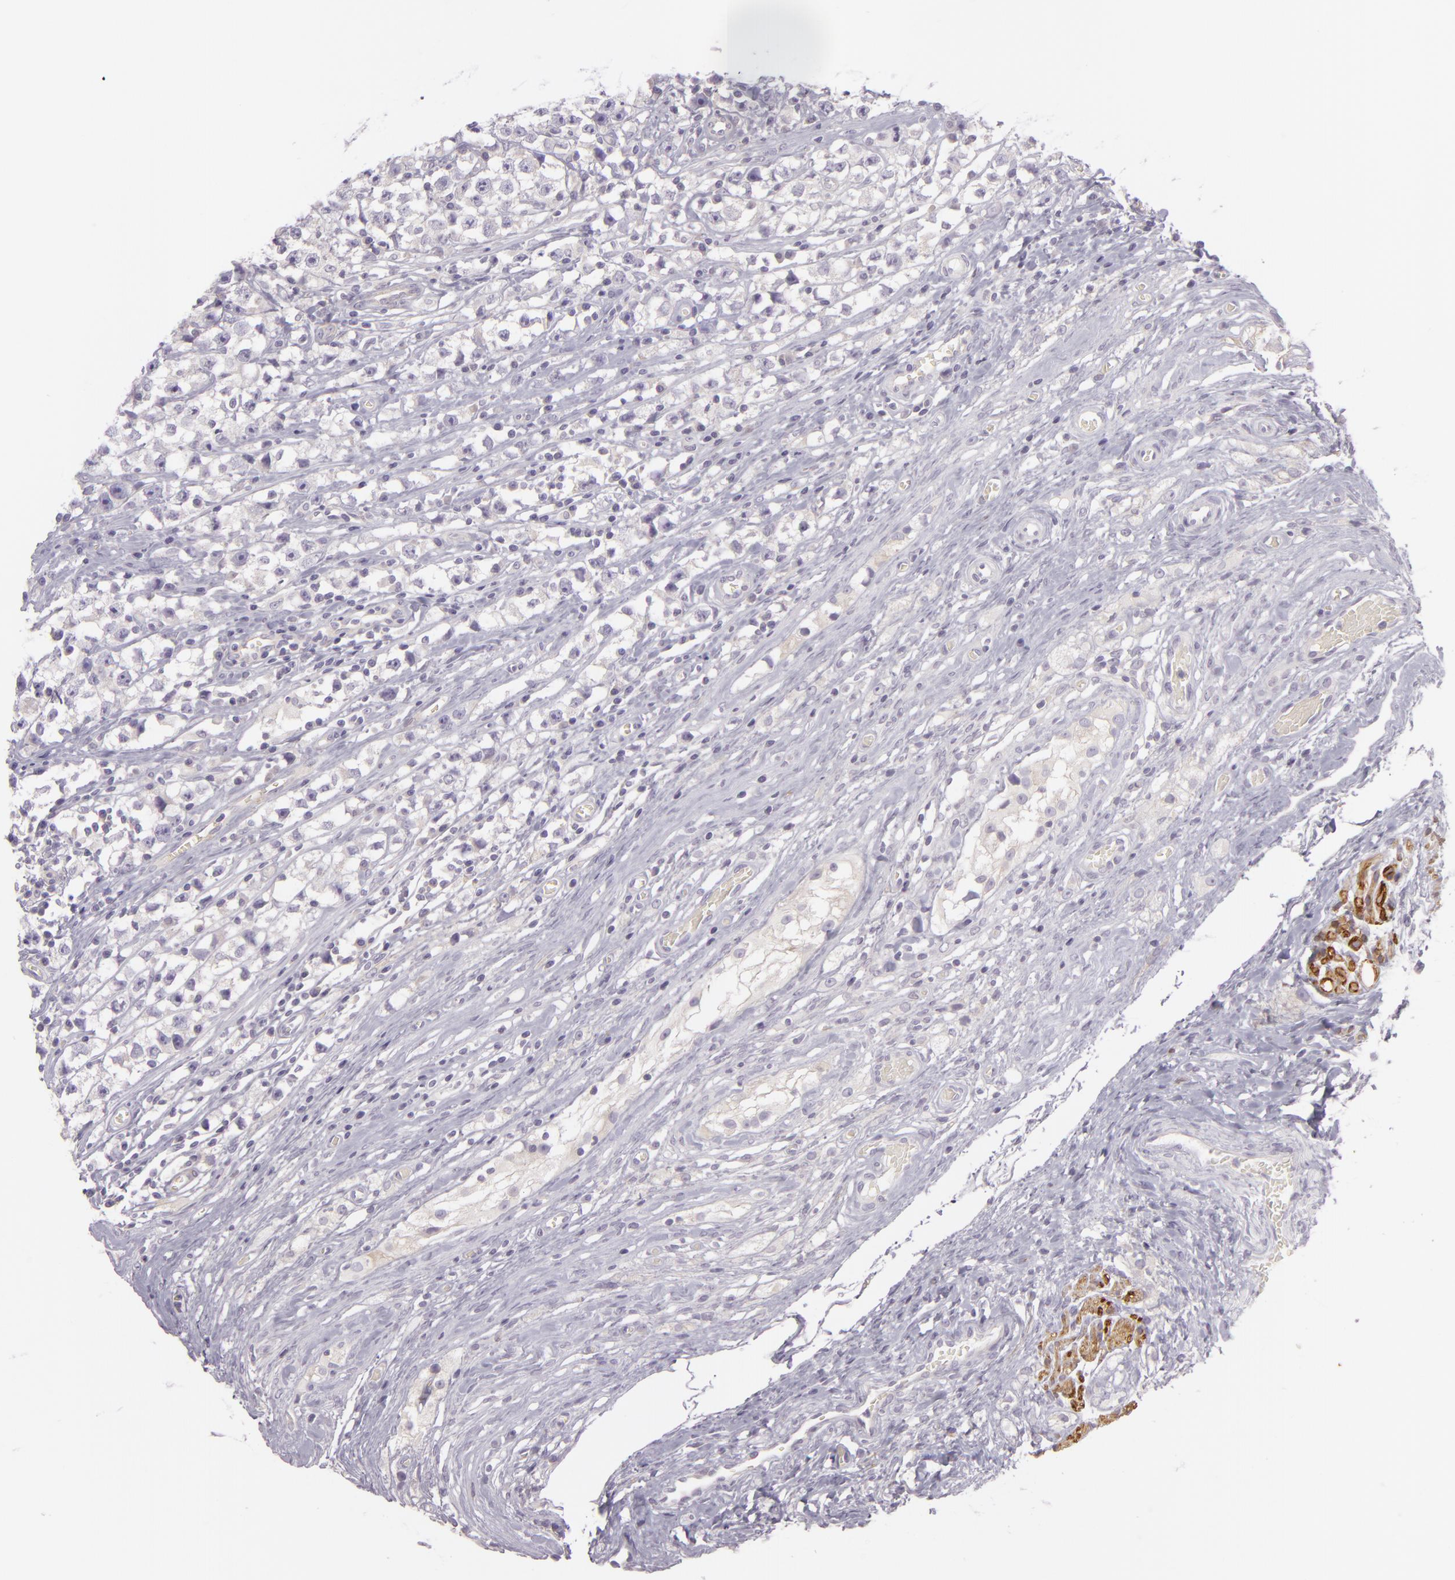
{"staining": {"intensity": "negative", "quantity": "none", "location": "none"}, "tissue": "testis cancer", "cell_type": "Tumor cells", "image_type": "cancer", "snomed": [{"axis": "morphology", "description": "Seminoma, NOS"}, {"axis": "topography", "description": "Testis"}], "caption": "Human testis cancer stained for a protein using immunohistochemistry (IHC) exhibits no positivity in tumor cells.", "gene": "ZC3H7B", "patient": {"sex": "male", "age": 35}}